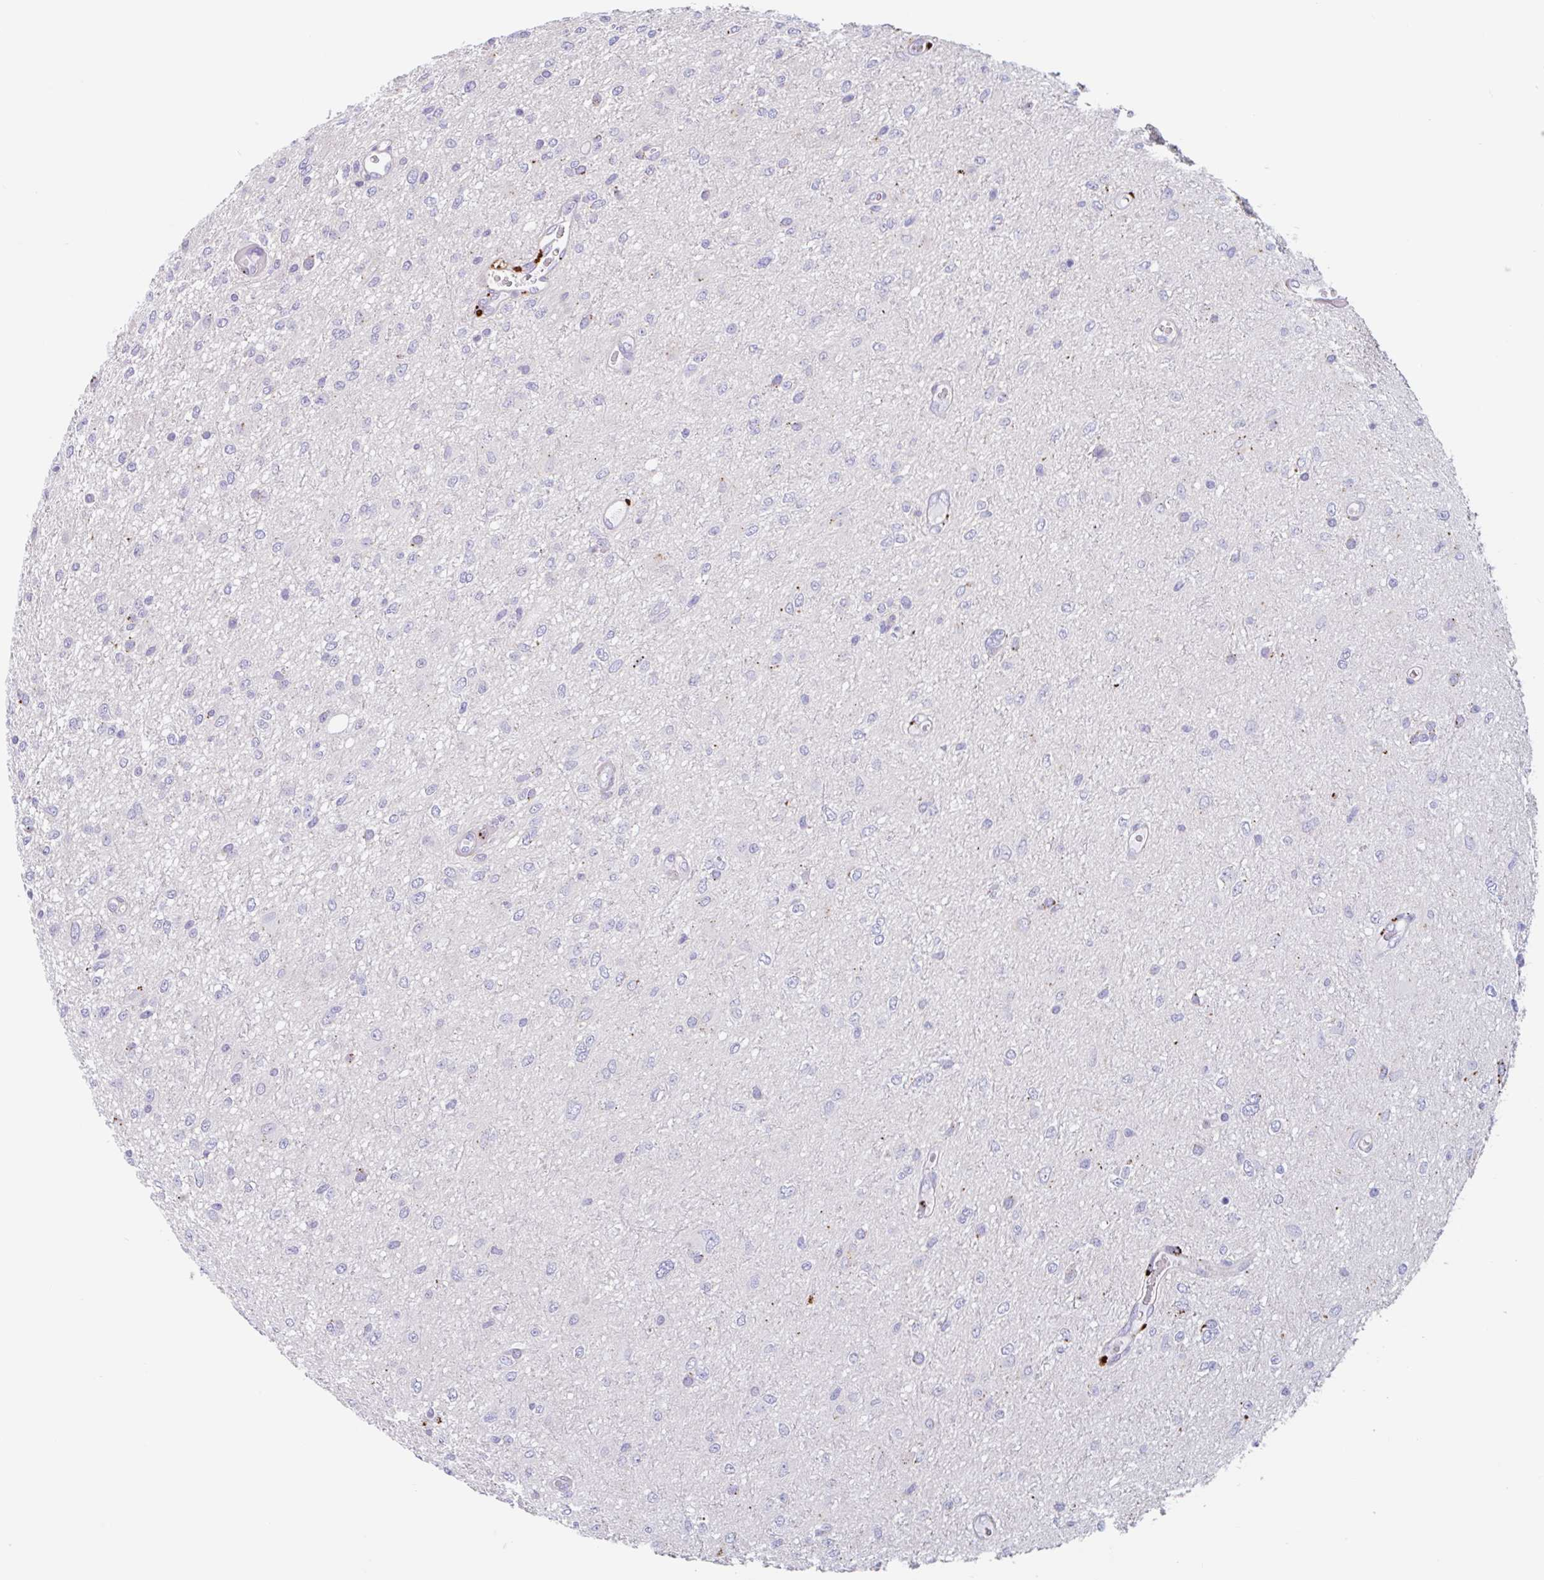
{"staining": {"intensity": "negative", "quantity": "none", "location": "none"}, "tissue": "glioma", "cell_type": "Tumor cells", "image_type": "cancer", "snomed": [{"axis": "morphology", "description": "Glioma, malignant, Low grade"}, {"axis": "topography", "description": "Cerebellum"}], "caption": "There is no significant positivity in tumor cells of glioma. Brightfield microscopy of IHC stained with DAB (3,3'-diaminobenzidine) (brown) and hematoxylin (blue), captured at high magnification.", "gene": "LENG9", "patient": {"sex": "female", "age": 5}}